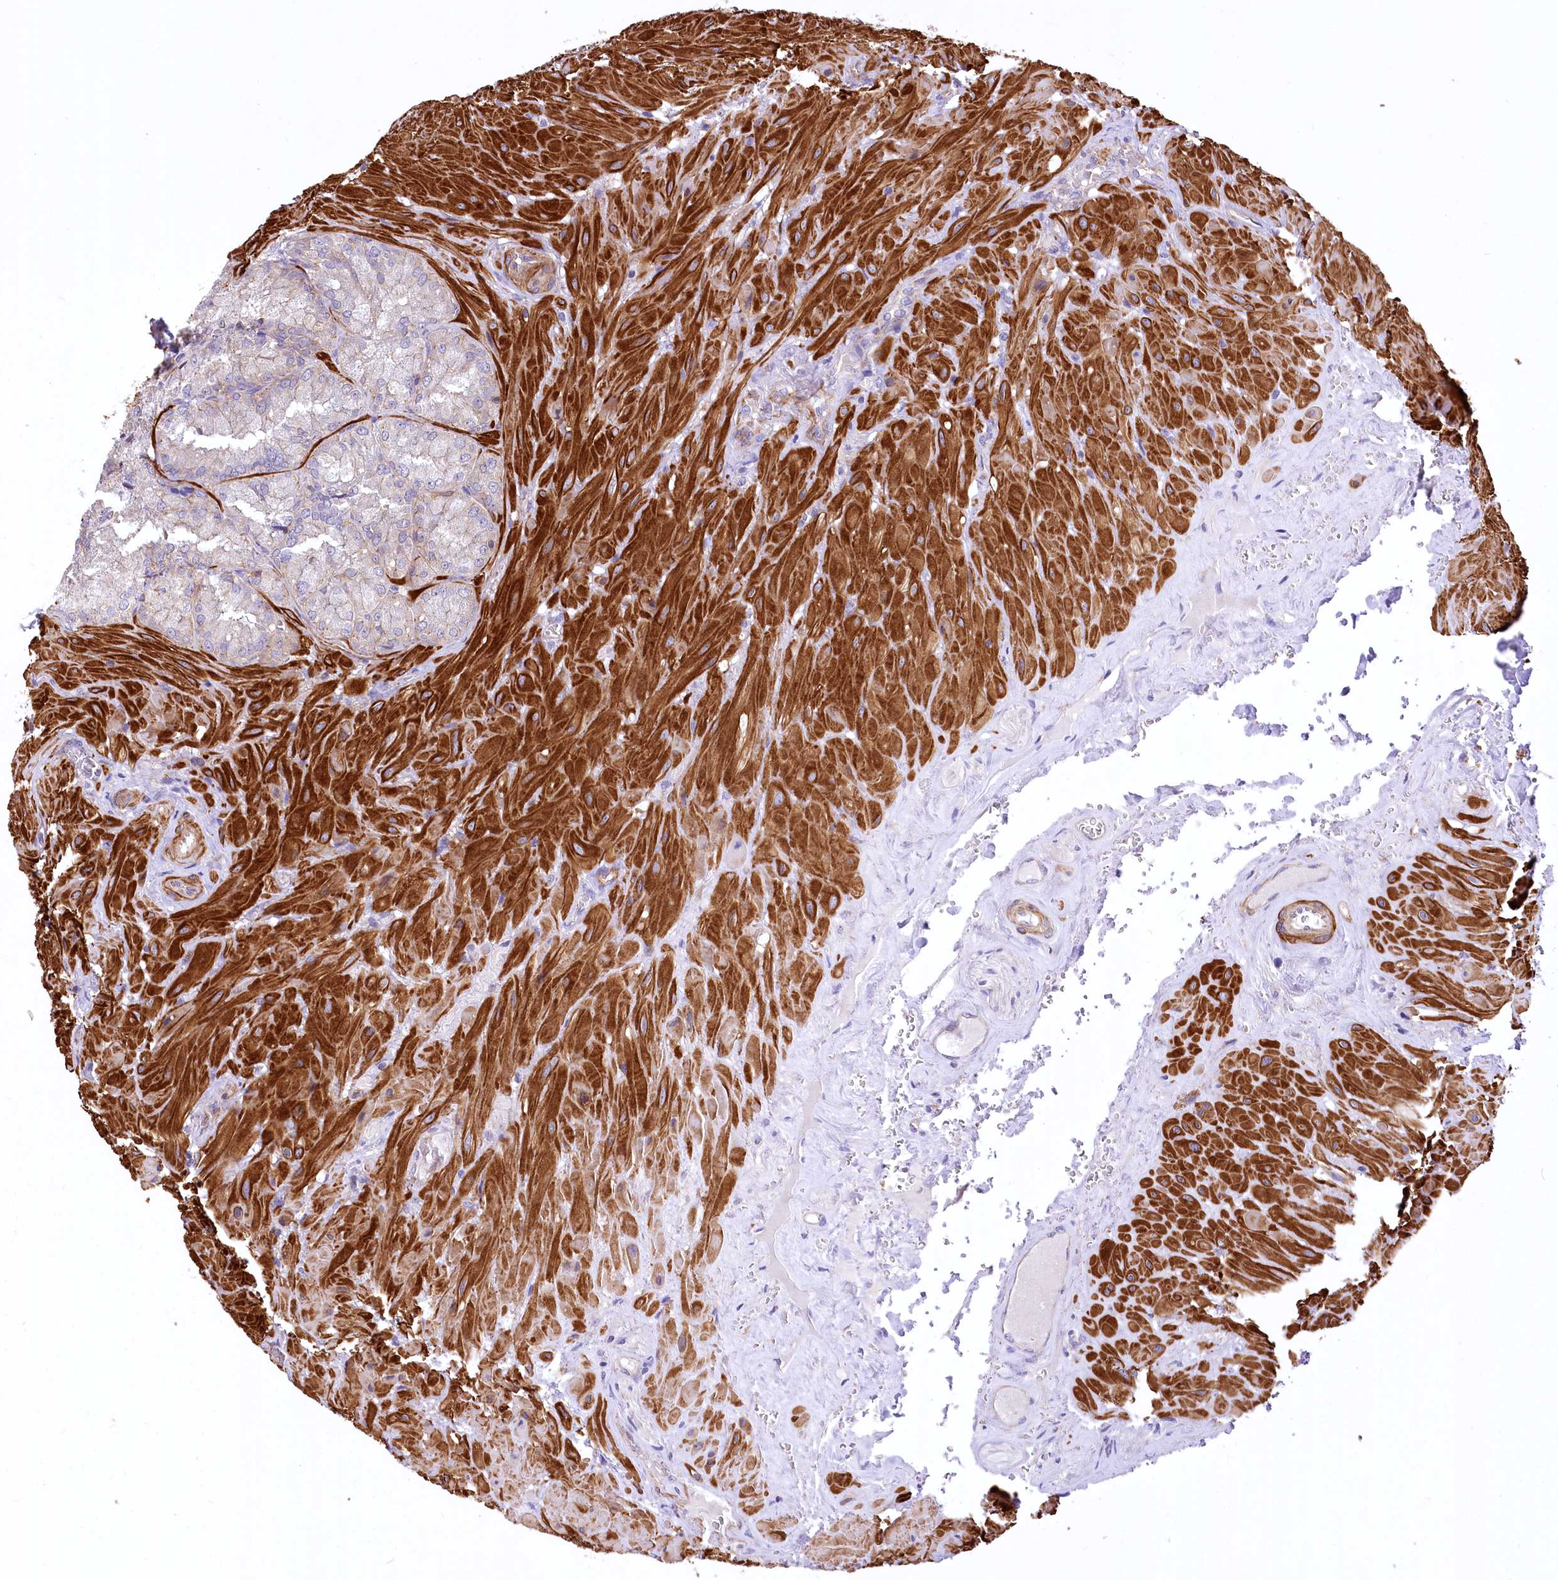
{"staining": {"intensity": "moderate", "quantity": "<25%", "location": "cytoplasmic/membranous"}, "tissue": "seminal vesicle", "cell_type": "Glandular cells", "image_type": "normal", "snomed": [{"axis": "morphology", "description": "Normal tissue, NOS"}, {"axis": "topography", "description": "Seminal veicle"}], "caption": "Unremarkable seminal vesicle reveals moderate cytoplasmic/membranous positivity in approximately <25% of glandular cells (brown staining indicates protein expression, while blue staining denotes nuclei)..", "gene": "DPP3", "patient": {"sex": "male", "age": 62}}